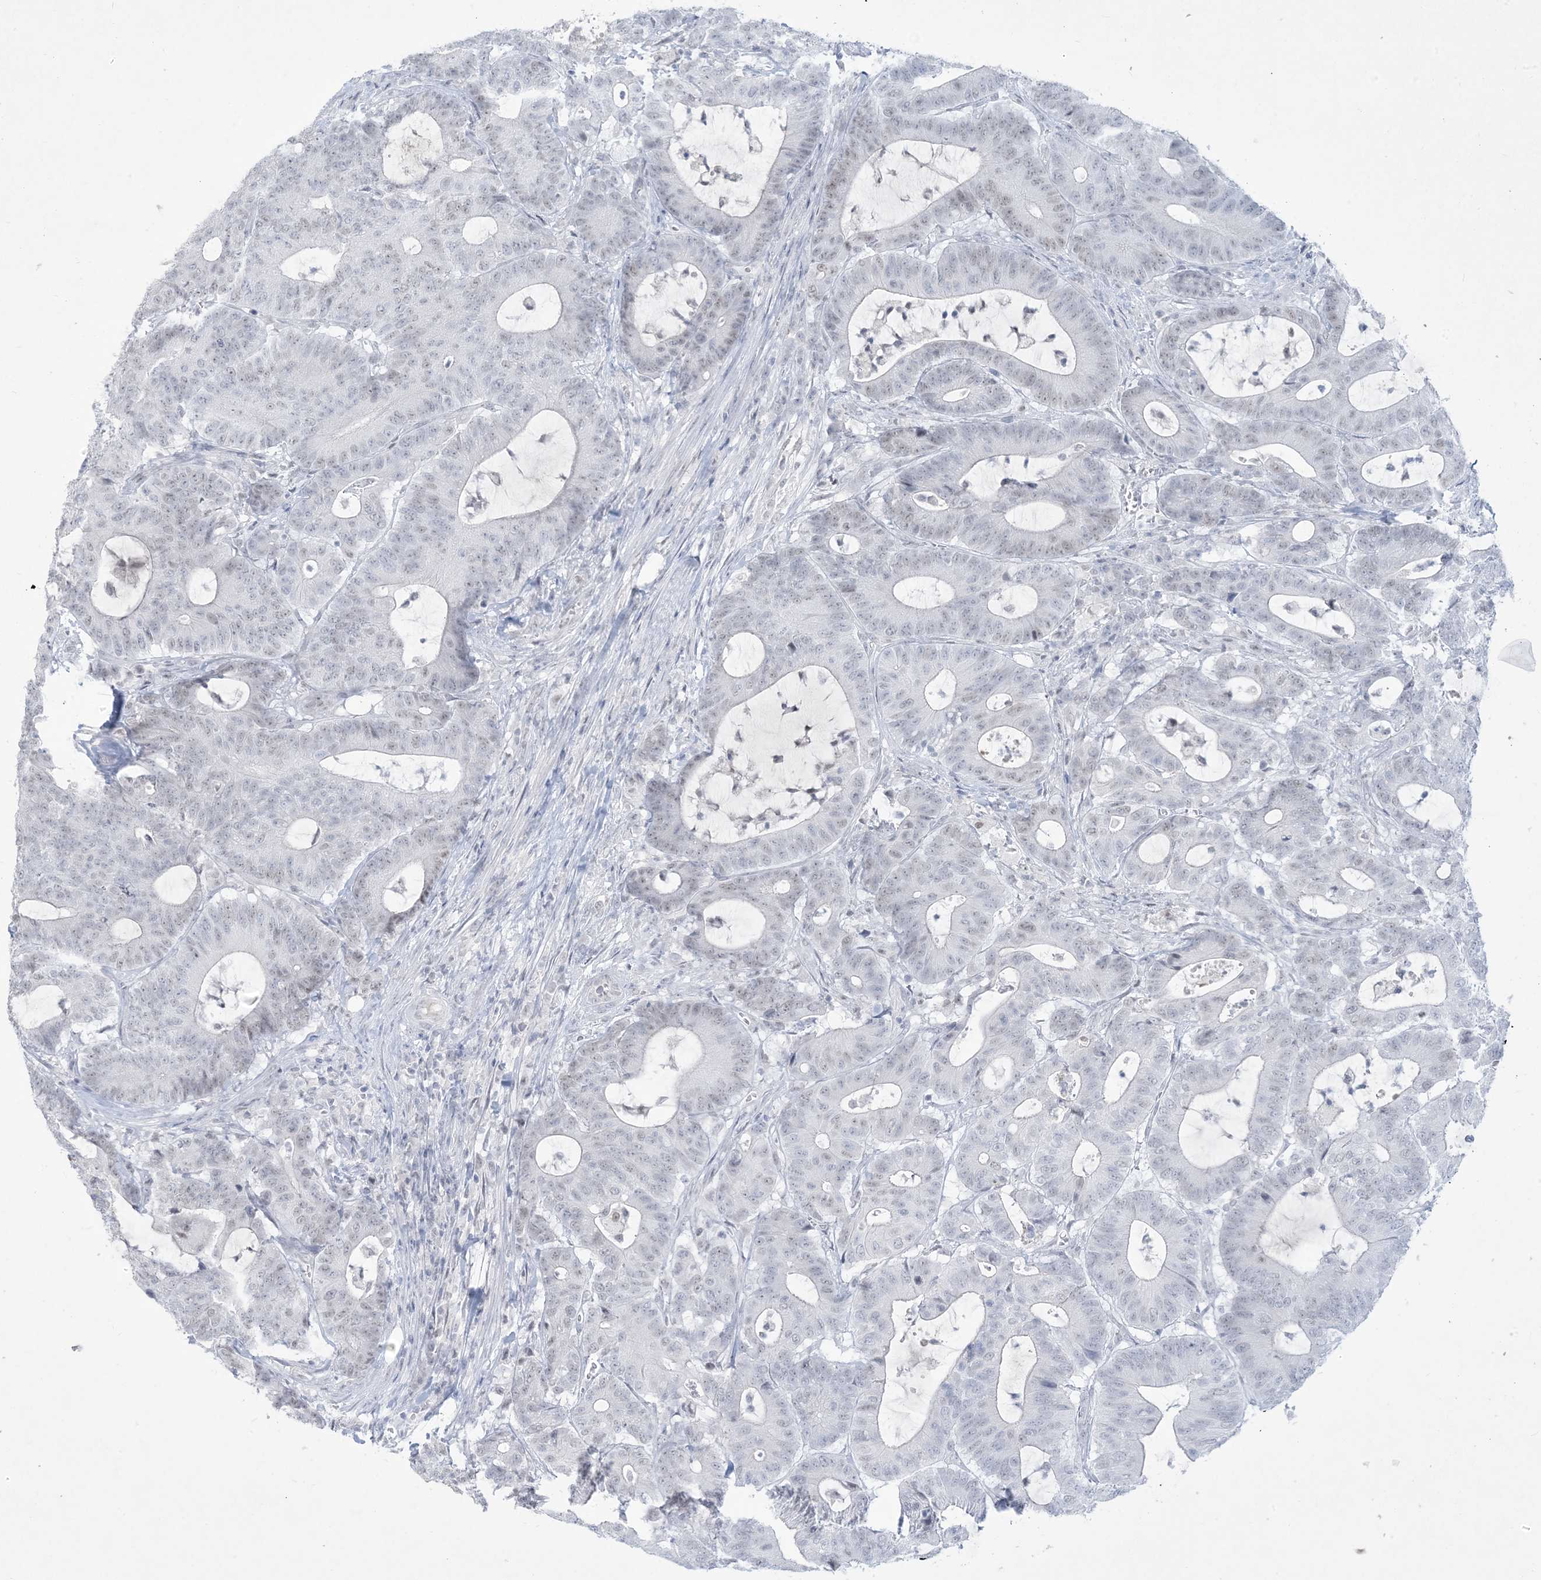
{"staining": {"intensity": "negative", "quantity": "none", "location": "none"}, "tissue": "colorectal cancer", "cell_type": "Tumor cells", "image_type": "cancer", "snomed": [{"axis": "morphology", "description": "Adenocarcinoma, NOS"}, {"axis": "topography", "description": "Colon"}], "caption": "Adenocarcinoma (colorectal) stained for a protein using immunohistochemistry (IHC) reveals no positivity tumor cells.", "gene": "HOMEZ", "patient": {"sex": "female", "age": 84}}